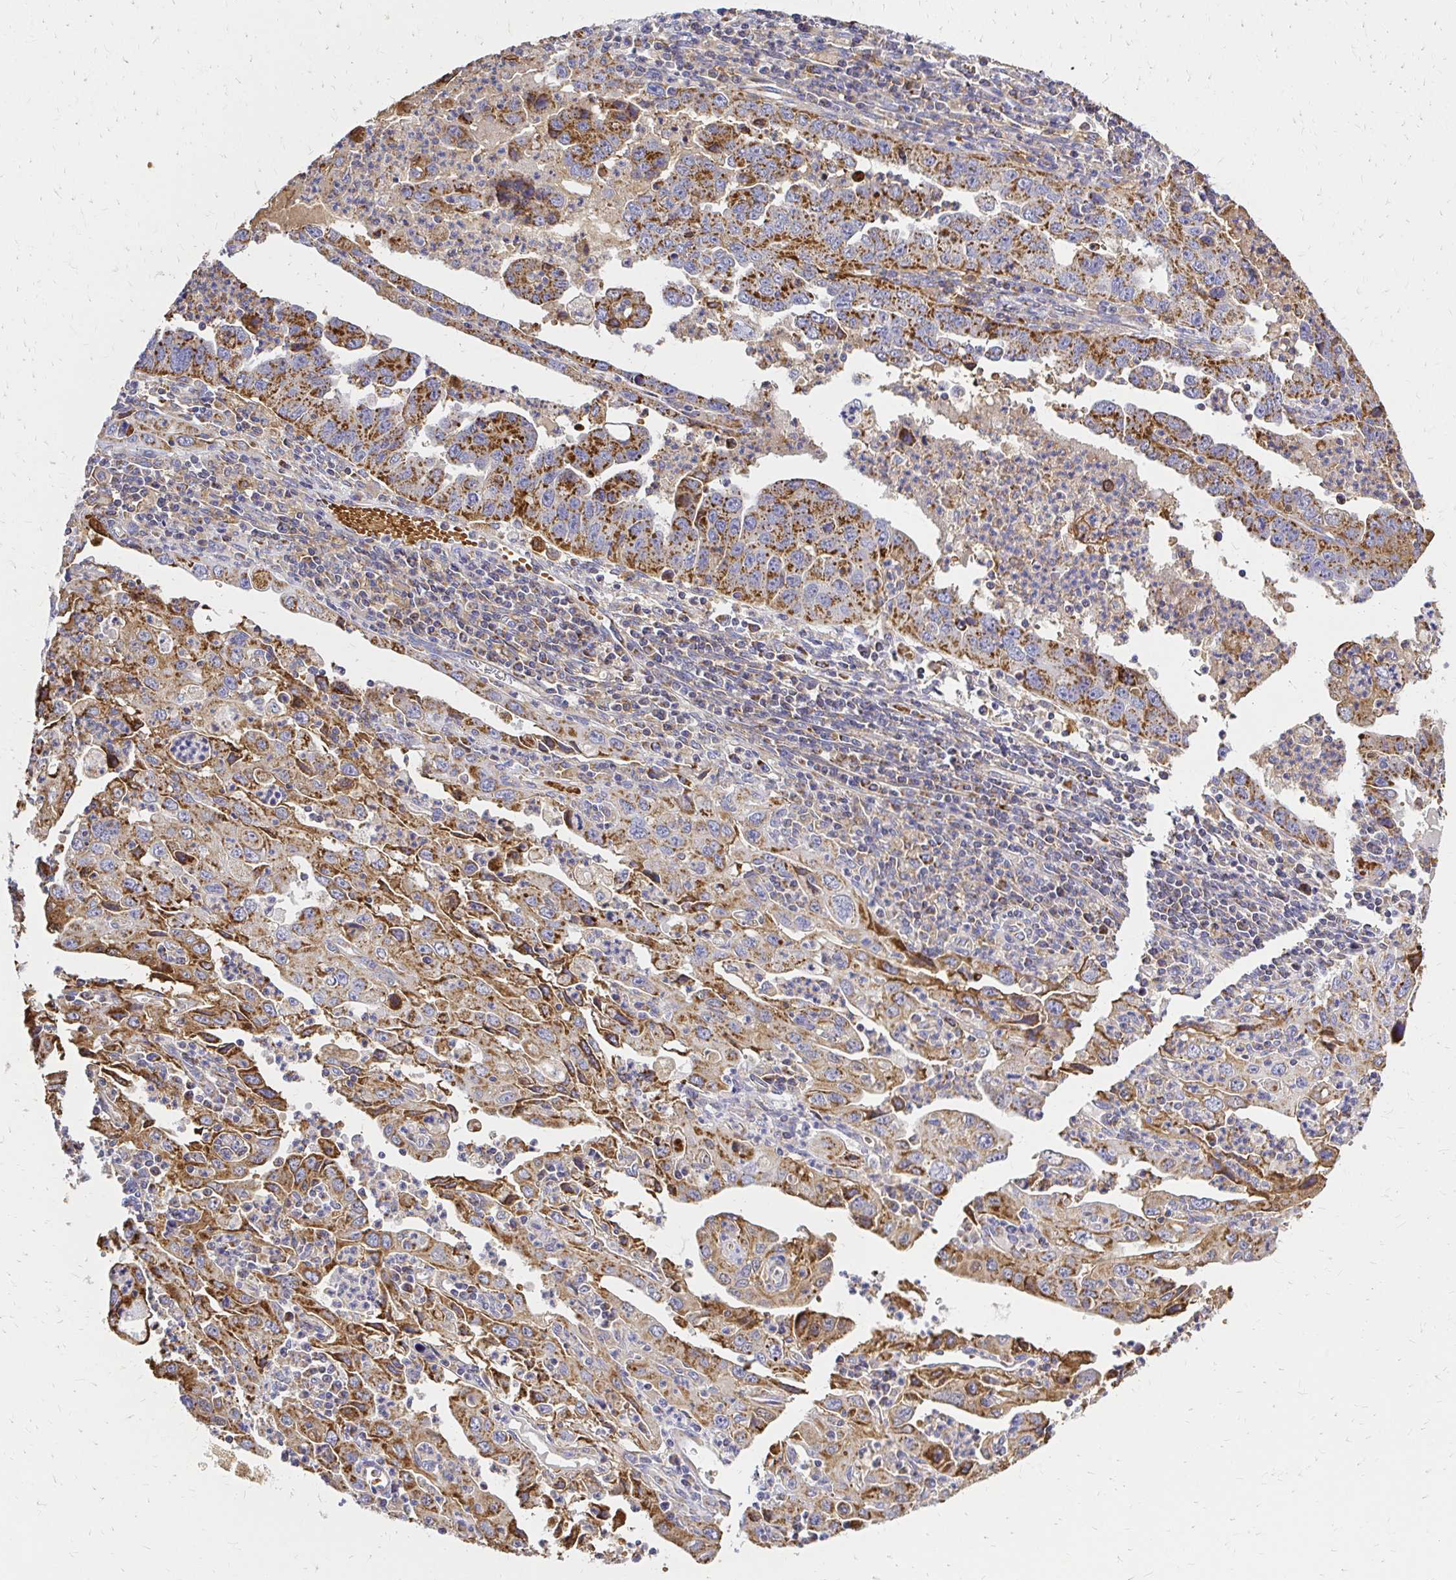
{"staining": {"intensity": "moderate", "quantity": ">75%", "location": "cytoplasmic/membranous"}, "tissue": "endometrial cancer", "cell_type": "Tumor cells", "image_type": "cancer", "snomed": [{"axis": "morphology", "description": "Adenocarcinoma, NOS"}, {"axis": "topography", "description": "Uterus"}], "caption": "A brown stain highlights moderate cytoplasmic/membranous expression of a protein in human endometrial adenocarcinoma tumor cells.", "gene": "MRPL13", "patient": {"sex": "female", "age": 62}}